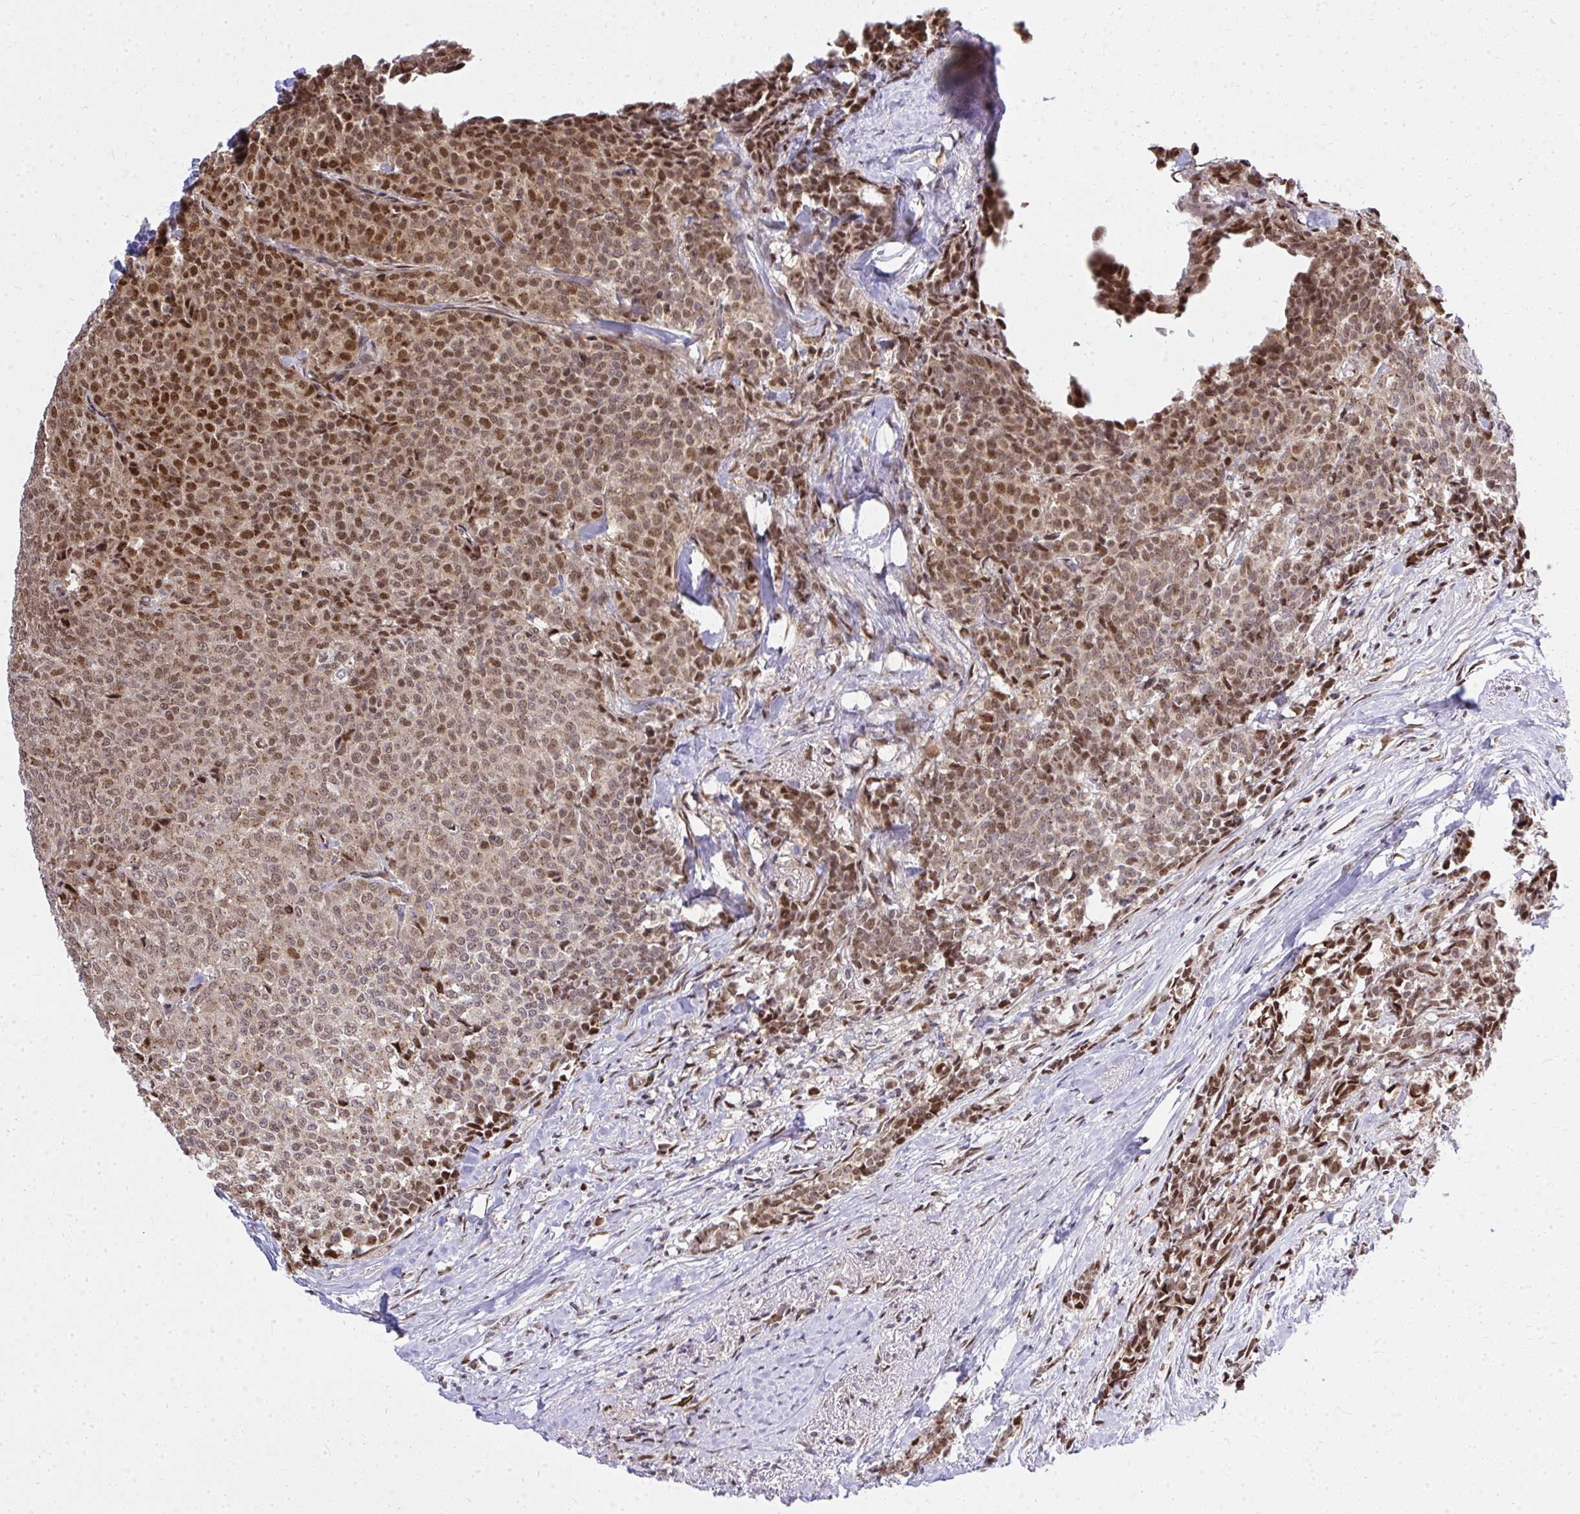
{"staining": {"intensity": "moderate", "quantity": ">75%", "location": "nuclear"}, "tissue": "breast cancer", "cell_type": "Tumor cells", "image_type": "cancer", "snomed": [{"axis": "morphology", "description": "Duct carcinoma"}, {"axis": "topography", "description": "Breast"}], "caption": "Tumor cells reveal medium levels of moderate nuclear staining in approximately >75% of cells in invasive ductal carcinoma (breast).", "gene": "PIGY", "patient": {"sex": "female", "age": 91}}